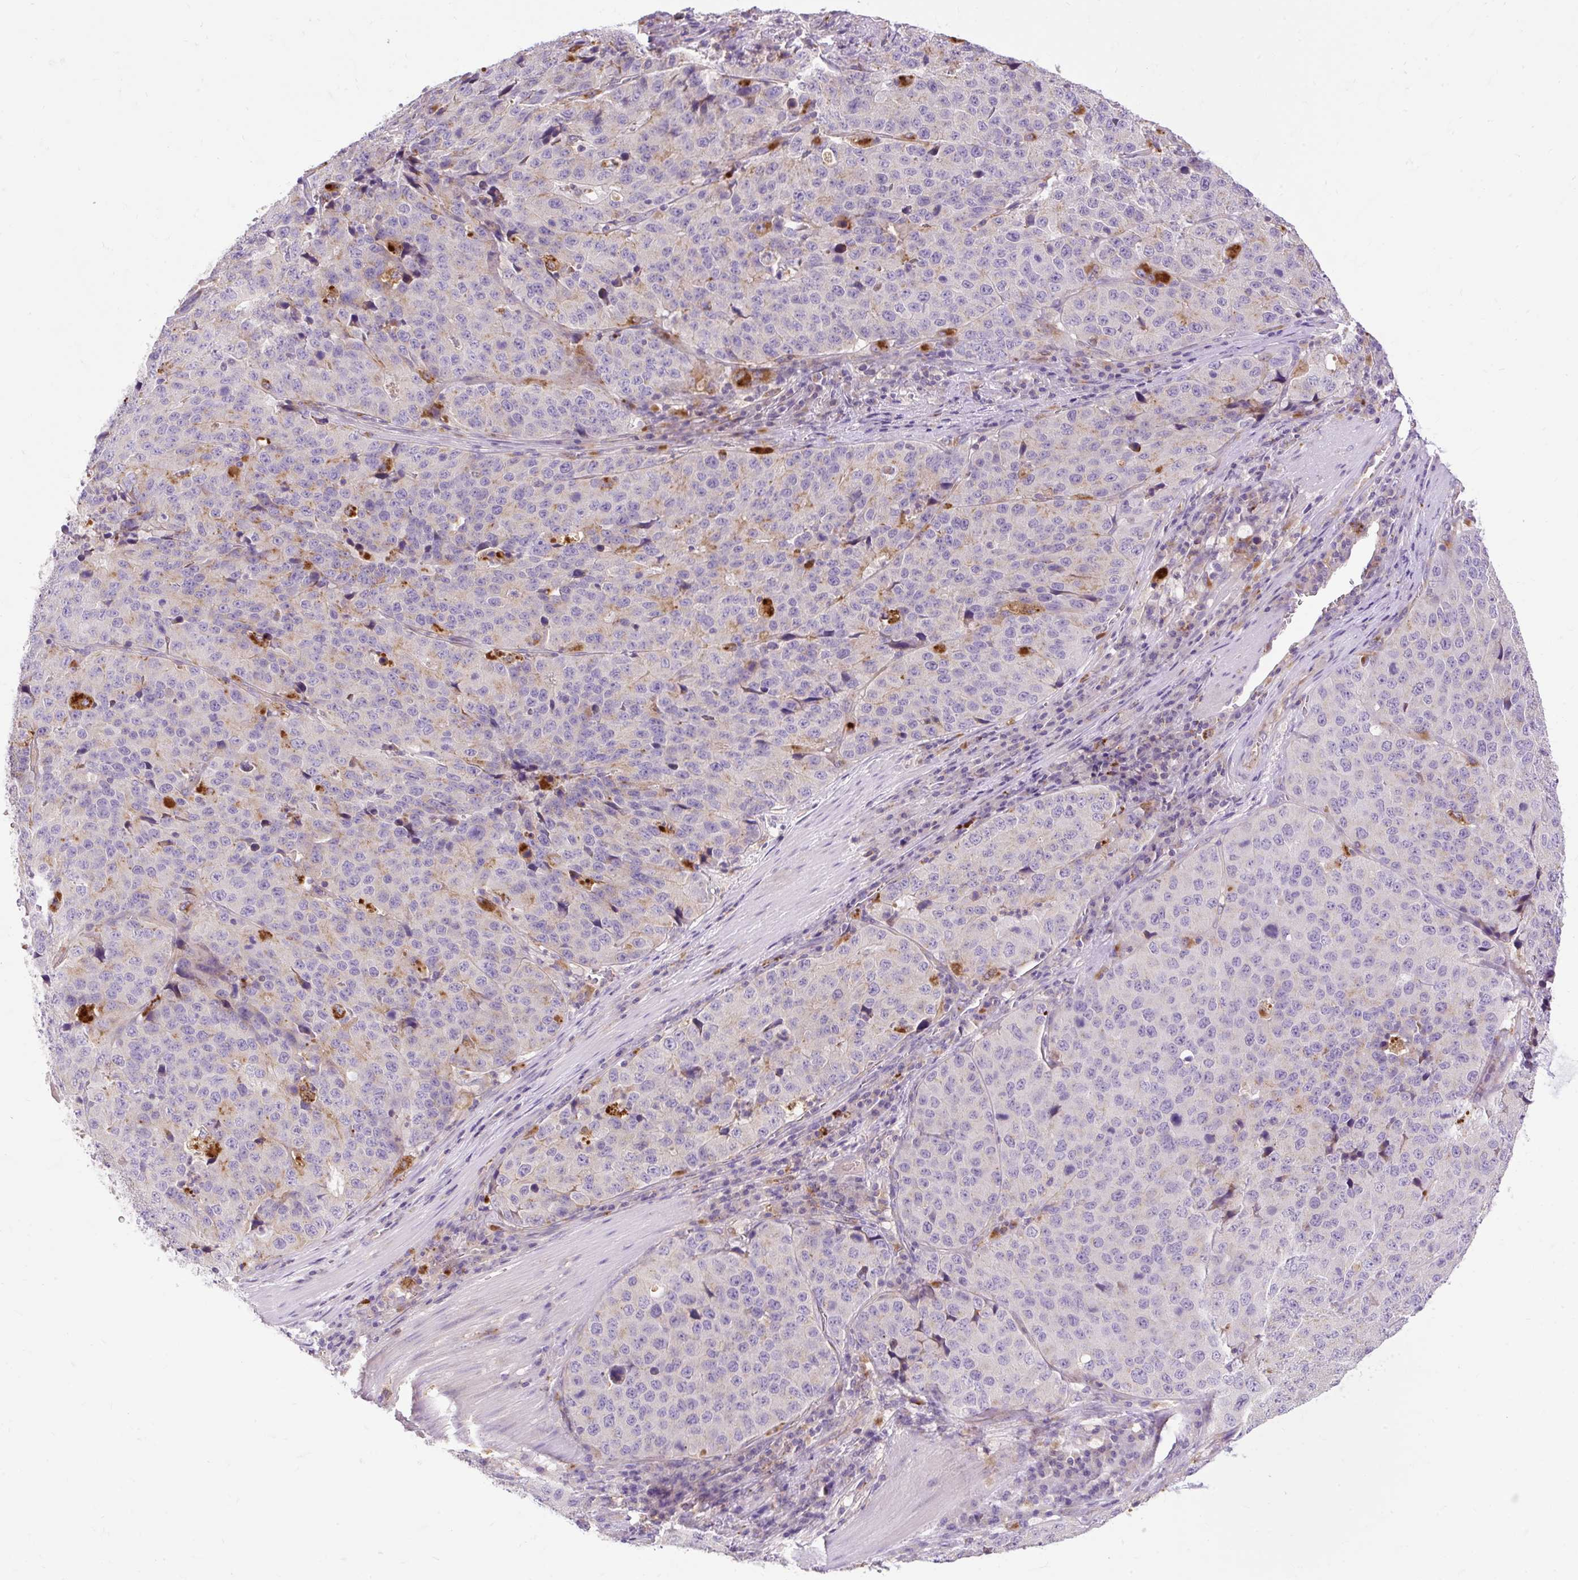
{"staining": {"intensity": "moderate", "quantity": "<25%", "location": "cytoplasmic/membranous"}, "tissue": "stomach cancer", "cell_type": "Tumor cells", "image_type": "cancer", "snomed": [{"axis": "morphology", "description": "Adenocarcinoma, NOS"}, {"axis": "topography", "description": "Stomach"}], "caption": "Immunohistochemistry (IHC) of human stomach adenocarcinoma reveals low levels of moderate cytoplasmic/membranous staining in approximately <25% of tumor cells.", "gene": "HEXB", "patient": {"sex": "male", "age": 71}}